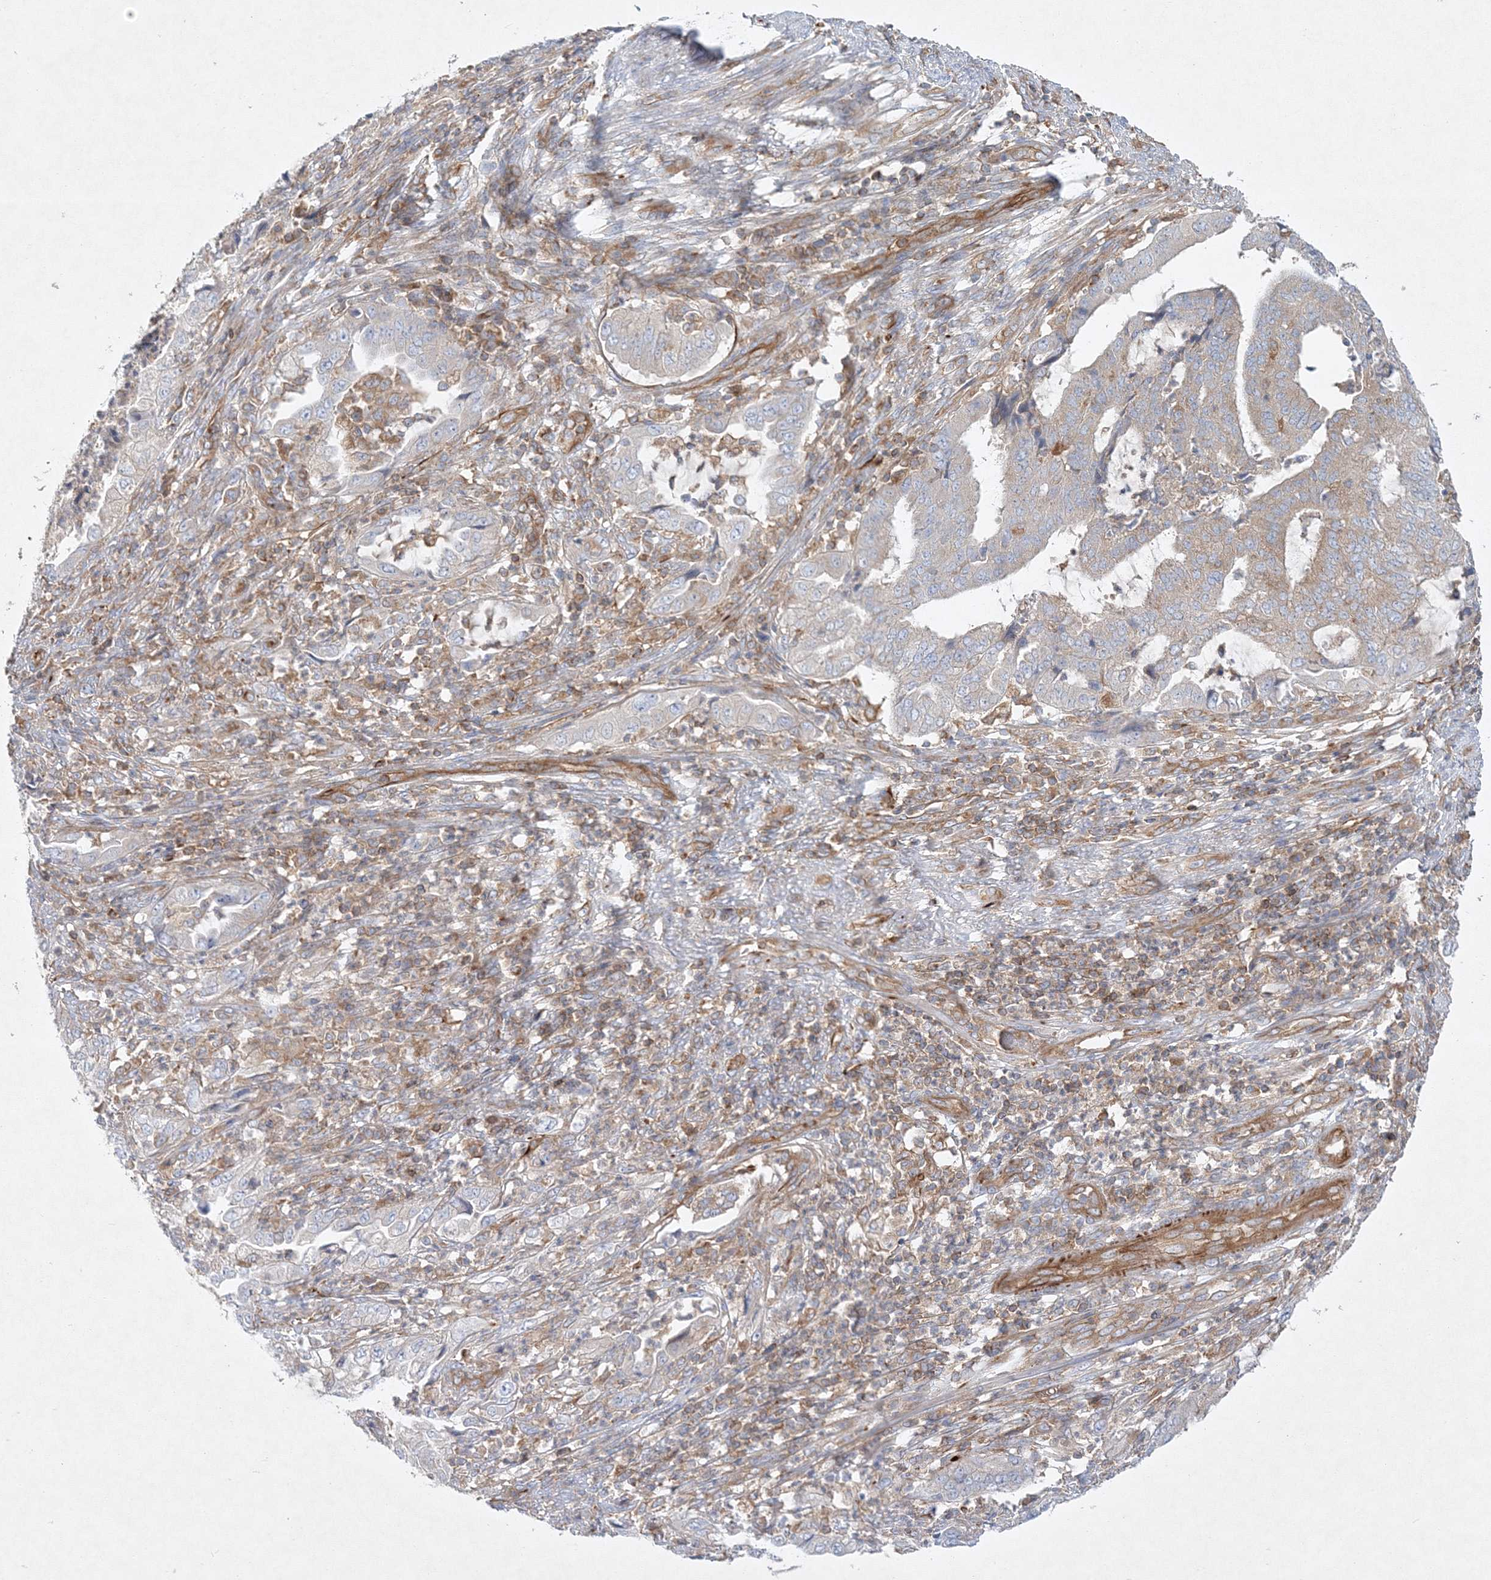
{"staining": {"intensity": "weak", "quantity": "25%-75%", "location": "cytoplasmic/membranous"}, "tissue": "endometrial cancer", "cell_type": "Tumor cells", "image_type": "cancer", "snomed": [{"axis": "morphology", "description": "Adenocarcinoma, NOS"}, {"axis": "topography", "description": "Endometrium"}], "caption": "Weak cytoplasmic/membranous positivity for a protein is appreciated in about 25%-75% of tumor cells of endometrial cancer using immunohistochemistry (IHC).", "gene": "WDR37", "patient": {"sex": "female", "age": 51}}